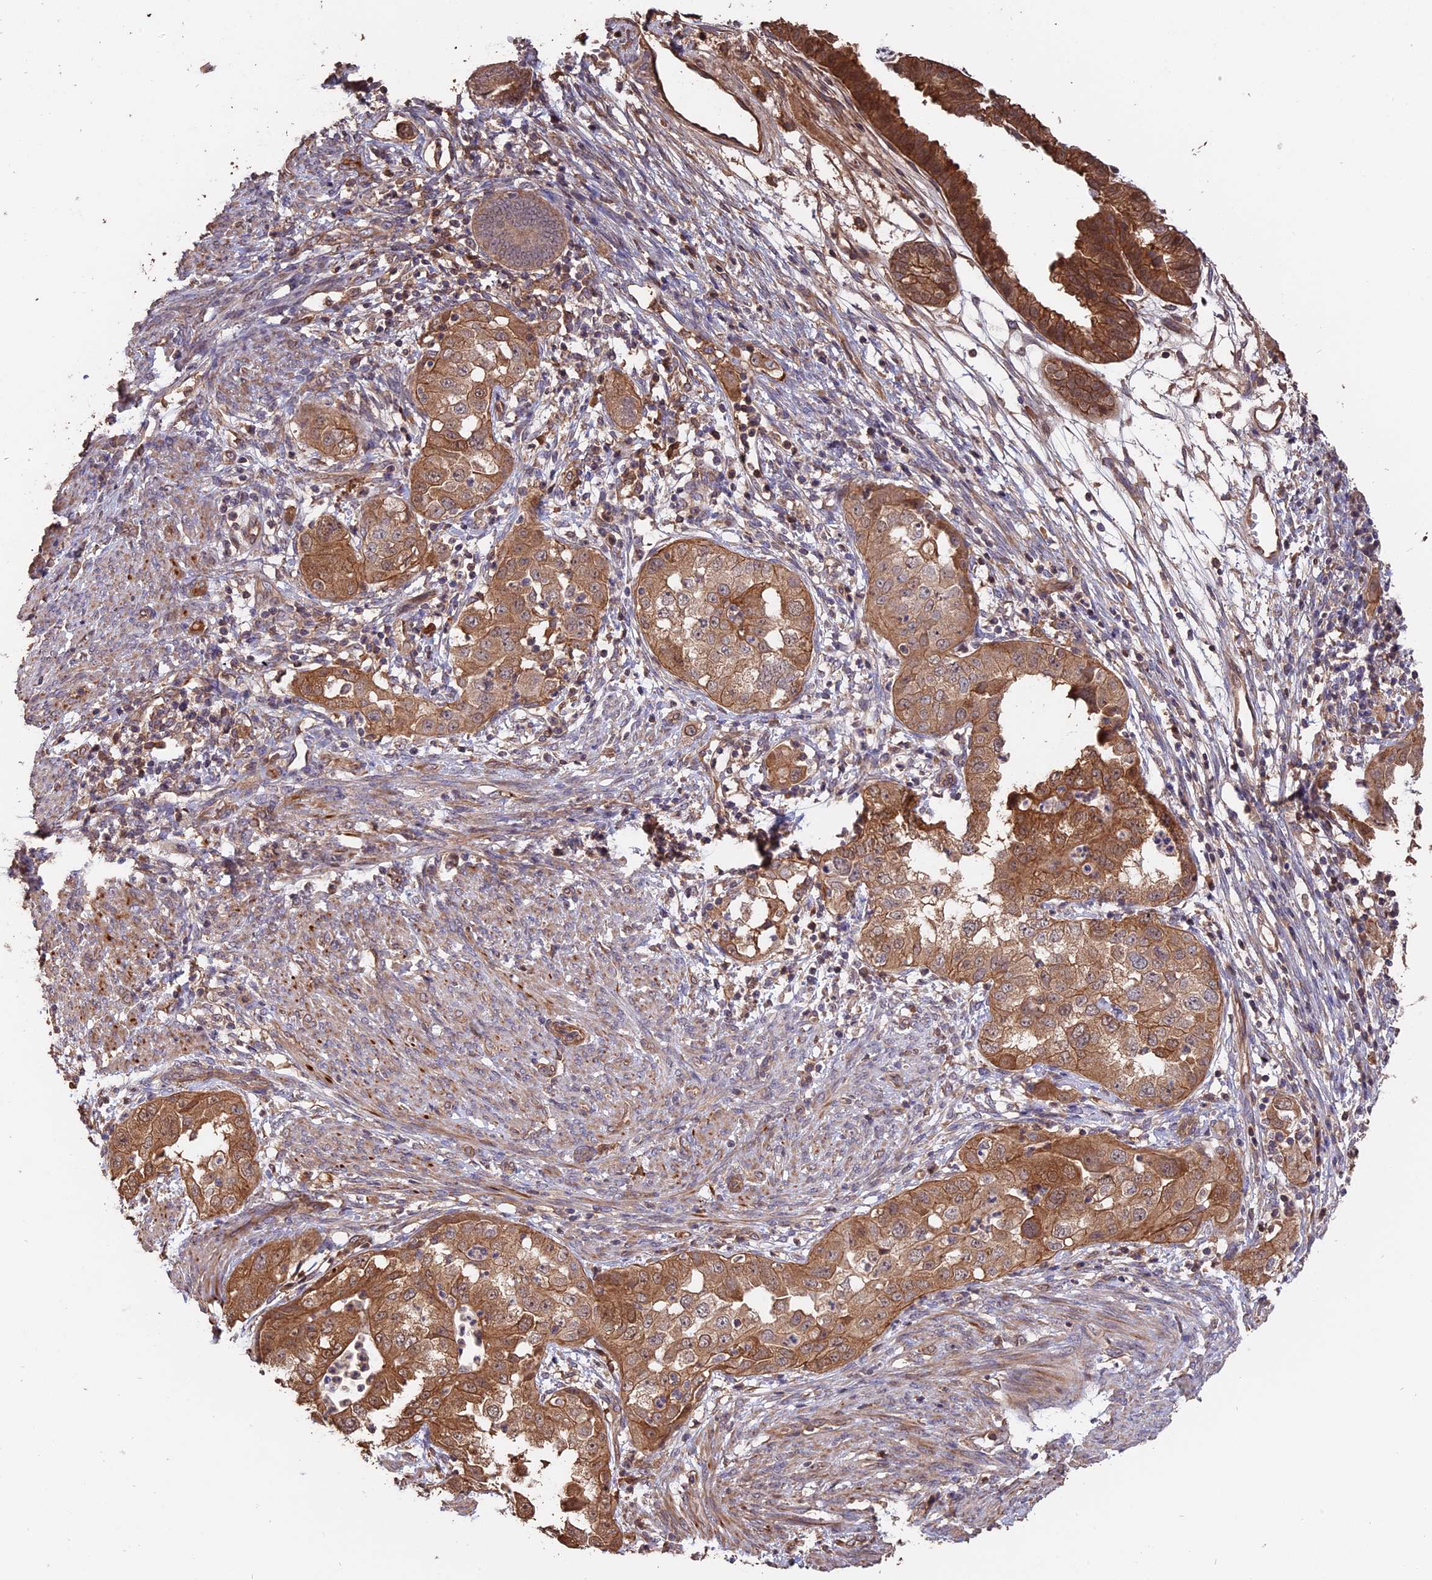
{"staining": {"intensity": "moderate", "quantity": ">75%", "location": "cytoplasmic/membranous"}, "tissue": "endometrial cancer", "cell_type": "Tumor cells", "image_type": "cancer", "snomed": [{"axis": "morphology", "description": "Adenocarcinoma, NOS"}, {"axis": "topography", "description": "Endometrium"}], "caption": "Immunohistochemistry micrograph of neoplastic tissue: human endometrial cancer stained using immunohistochemistry reveals medium levels of moderate protein expression localized specifically in the cytoplasmic/membranous of tumor cells, appearing as a cytoplasmic/membranous brown color.", "gene": "RASAL1", "patient": {"sex": "female", "age": 85}}